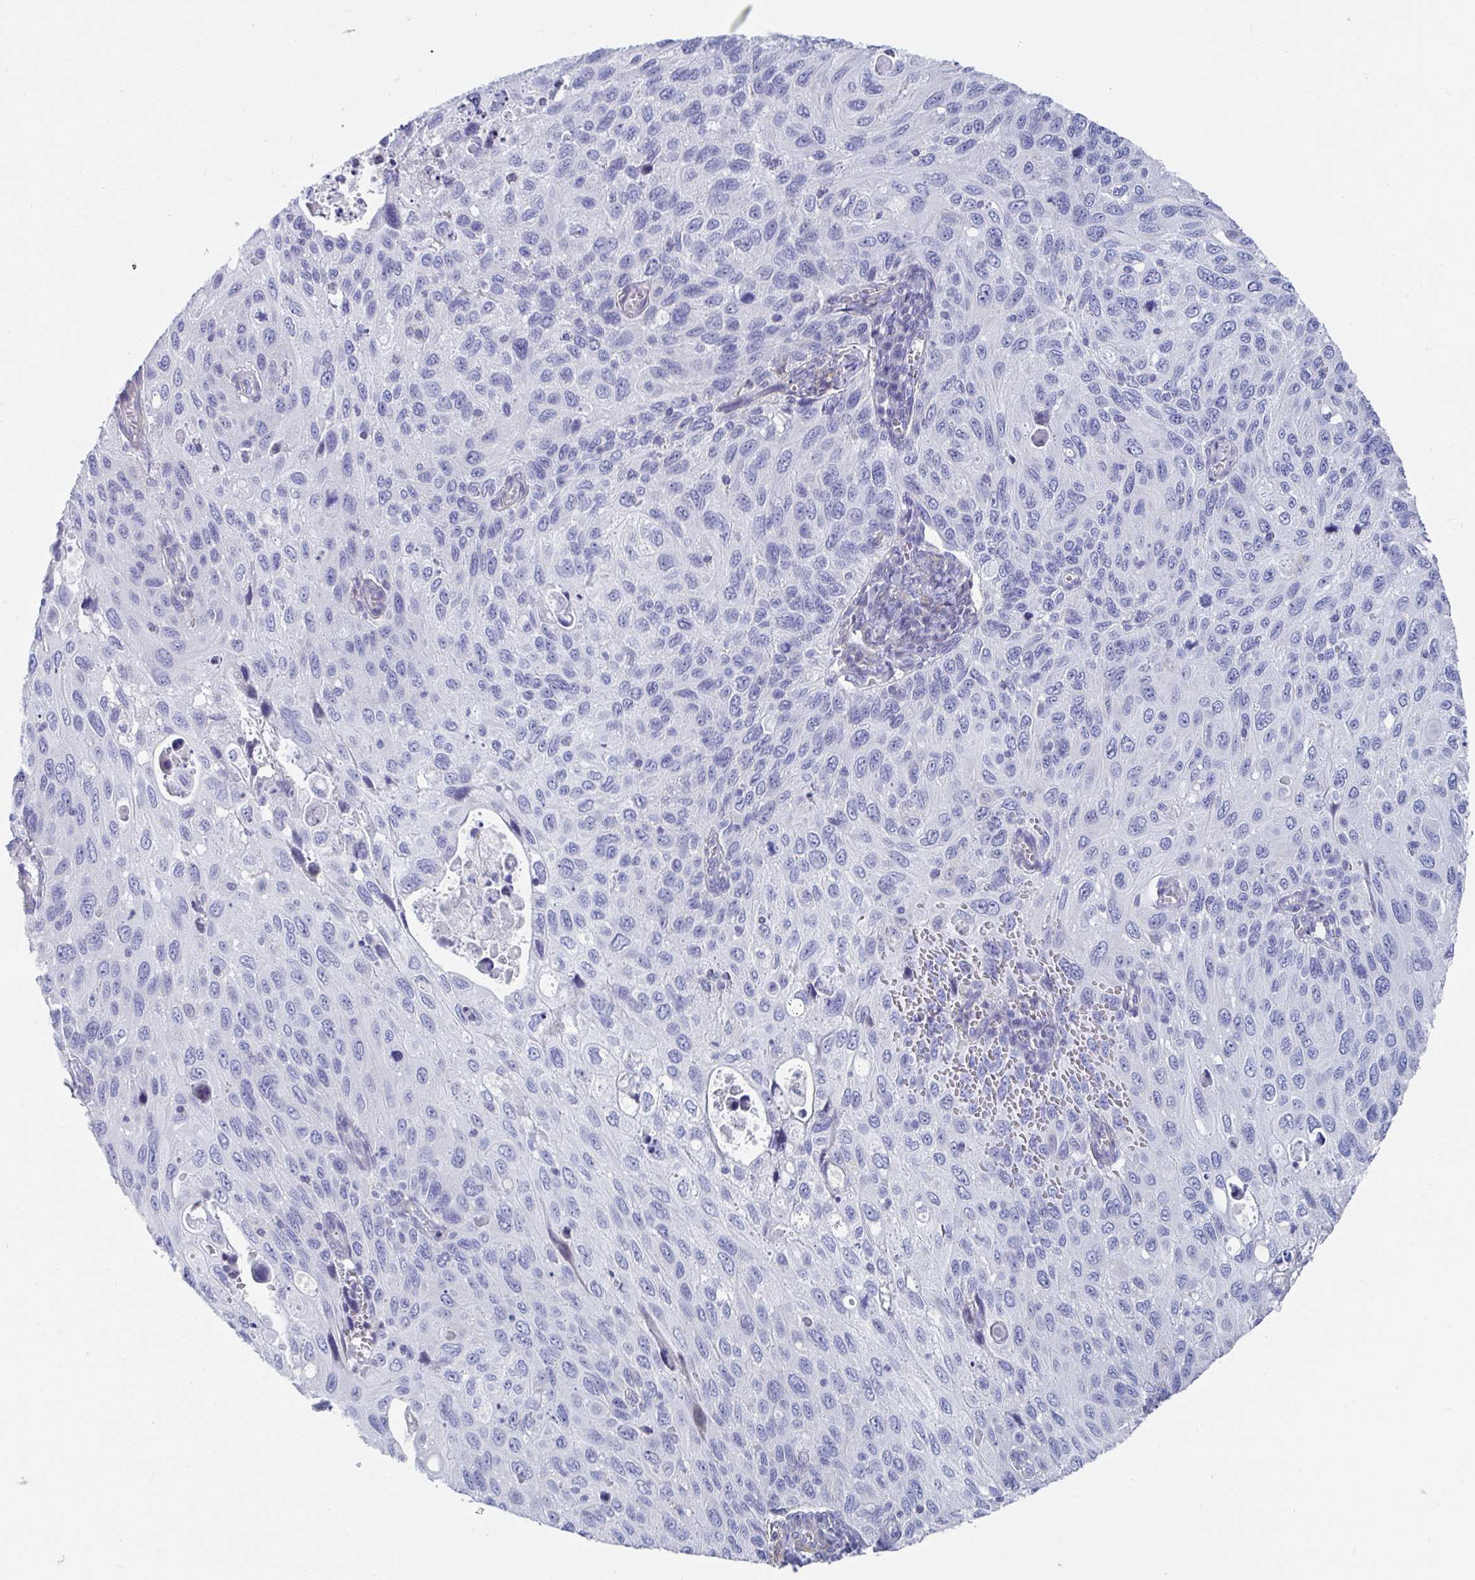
{"staining": {"intensity": "negative", "quantity": "none", "location": "none"}, "tissue": "cervical cancer", "cell_type": "Tumor cells", "image_type": "cancer", "snomed": [{"axis": "morphology", "description": "Squamous cell carcinoma, NOS"}, {"axis": "topography", "description": "Cervix"}], "caption": "DAB immunohistochemical staining of cervical cancer exhibits no significant expression in tumor cells. (DAB immunohistochemistry with hematoxylin counter stain).", "gene": "ZFP82", "patient": {"sex": "female", "age": 70}}